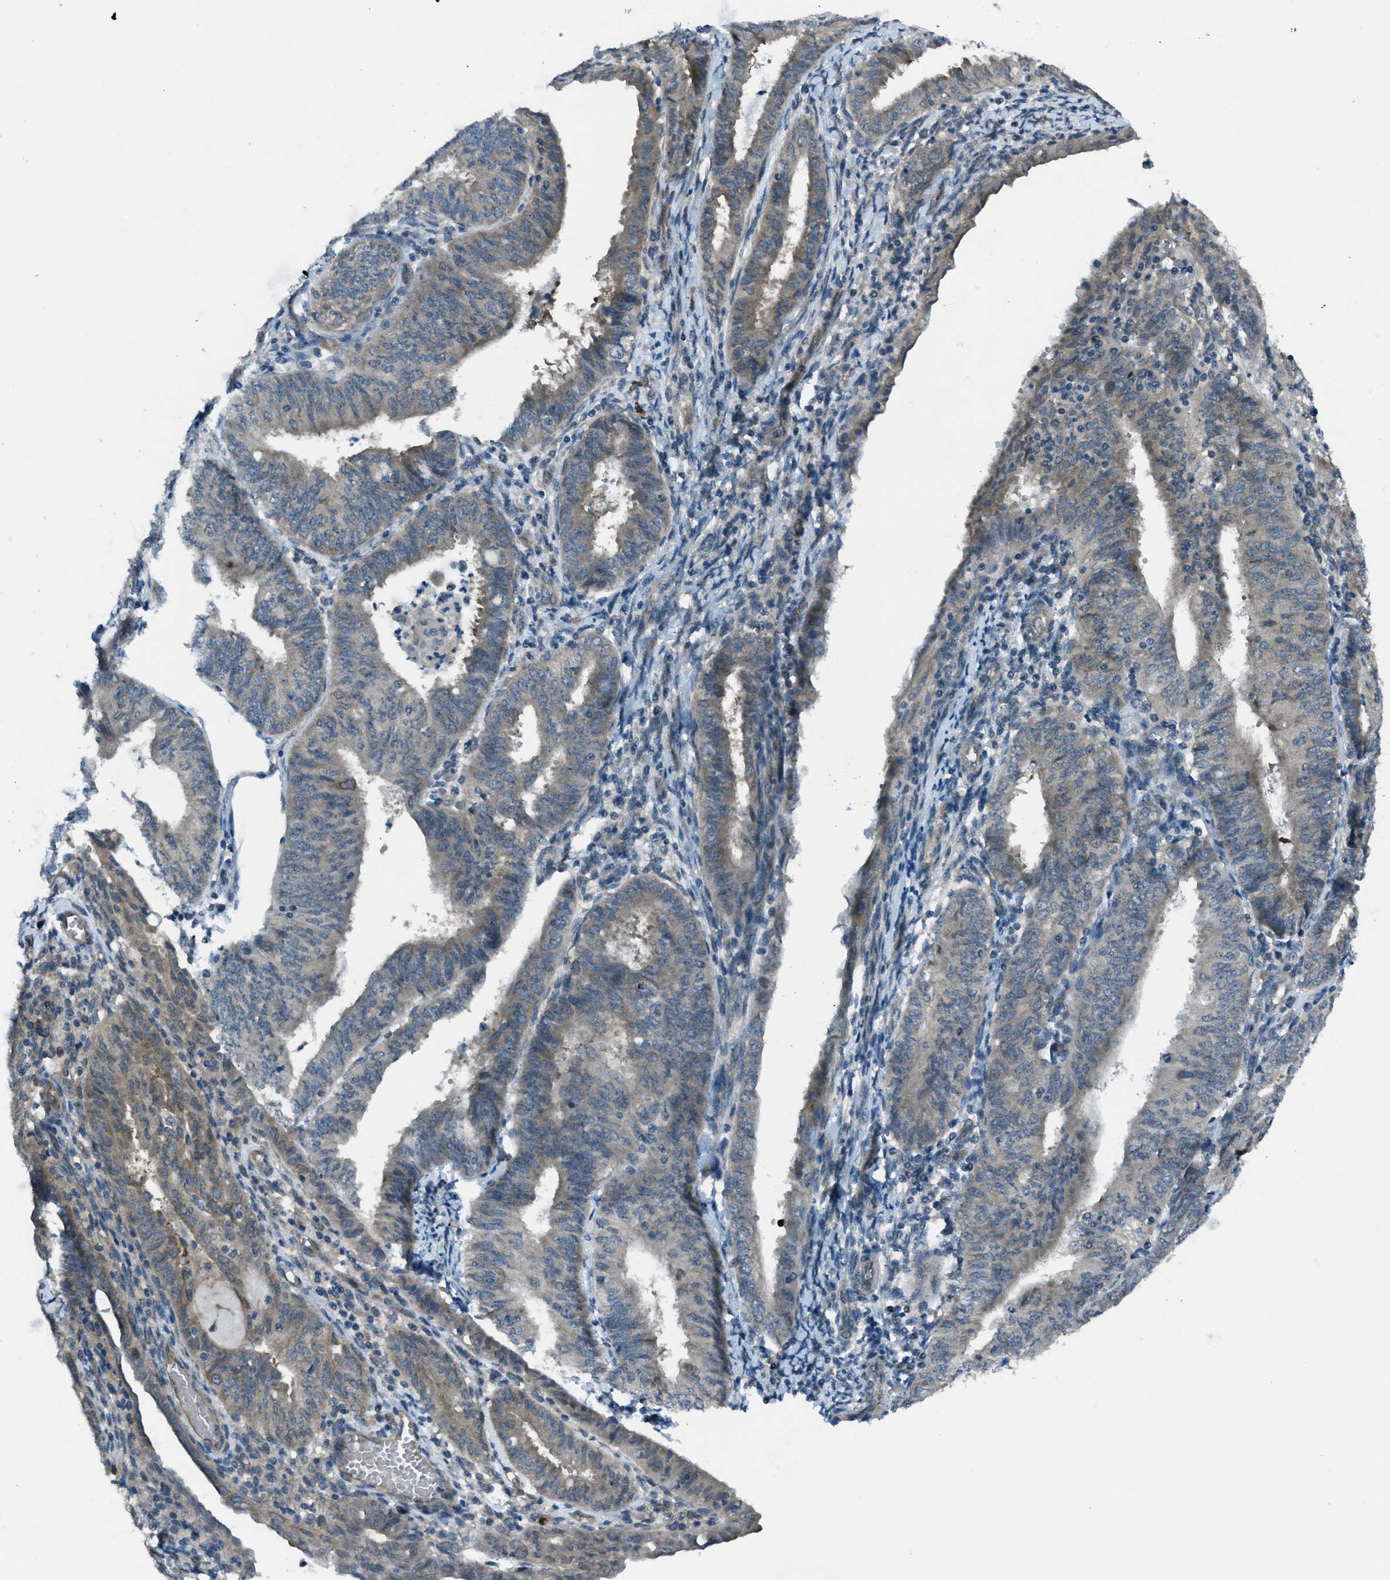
{"staining": {"intensity": "weak", "quantity": "25%-75%", "location": "cytoplasmic/membranous"}, "tissue": "endometrial cancer", "cell_type": "Tumor cells", "image_type": "cancer", "snomed": [{"axis": "morphology", "description": "Adenocarcinoma, NOS"}, {"axis": "topography", "description": "Endometrium"}], "caption": "The image shows staining of endometrial adenocarcinoma, revealing weak cytoplasmic/membranous protein expression (brown color) within tumor cells. (brown staining indicates protein expression, while blue staining denotes nuclei).", "gene": "ASAP2", "patient": {"sex": "female", "age": 58}}